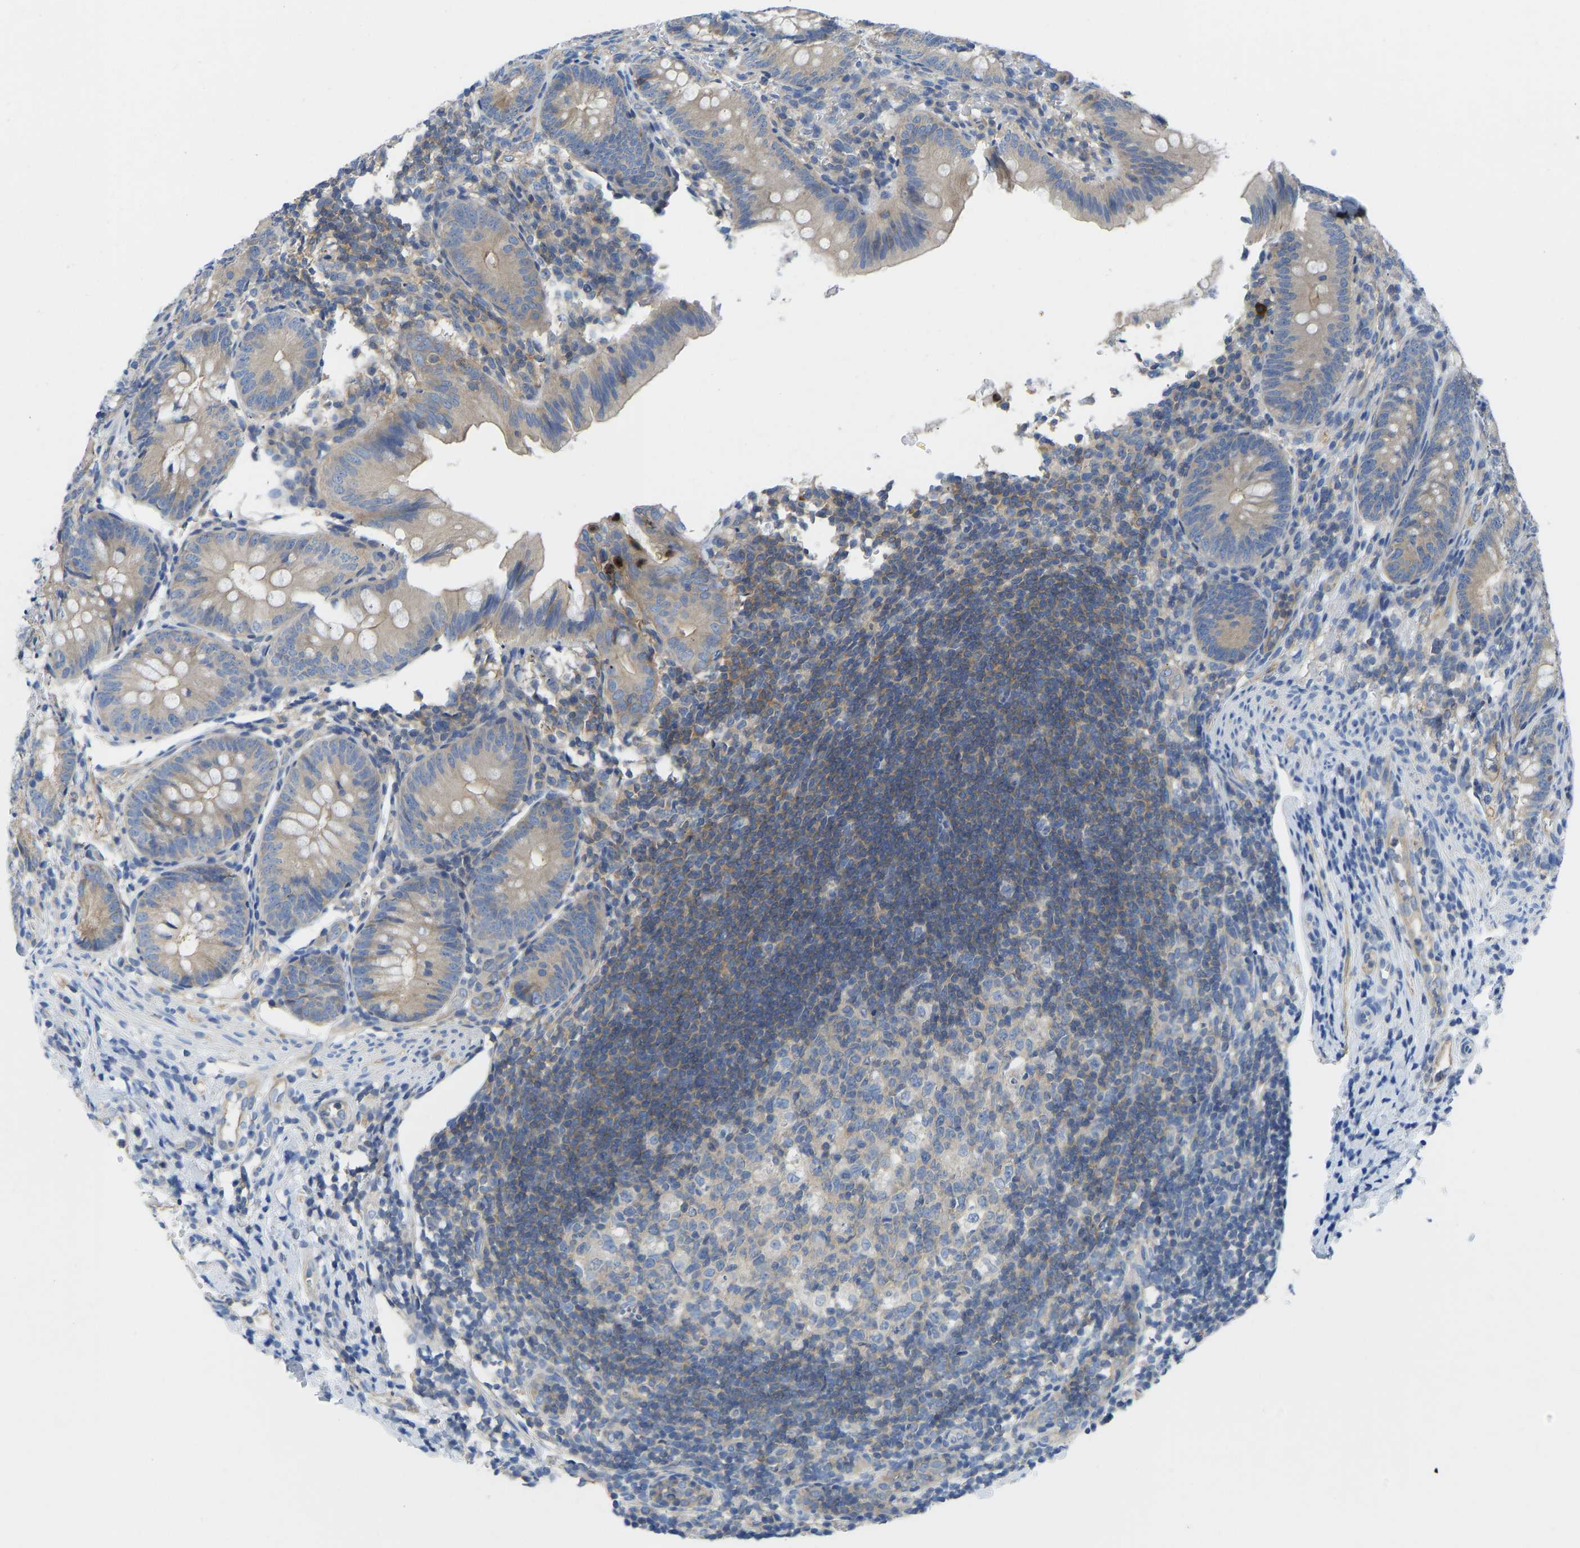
{"staining": {"intensity": "weak", "quantity": "<25%", "location": "cytoplasmic/membranous"}, "tissue": "appendix", "cell_type": "Glandular cells", "image_type": "normal", "snomed": [{"axis": "morphology", "description": "Normal tissue, NOS"}, {"axis": "topography", "description": "Appendix"}], "caption": "IHC image of normal appendix: appendix stained with DAB (3,3'-diaminobenzidine) shows no significant protein expression in glandular cells. The staining was performed using DAB (3,3'-diaminobenzidine) to visualize the protein expression in brown, while the nuclei were stained in blue with hematoxylin (Magnification: 20x).", "gene": "PPP3CA", "patient": {"sex": "male", "age": 1}}